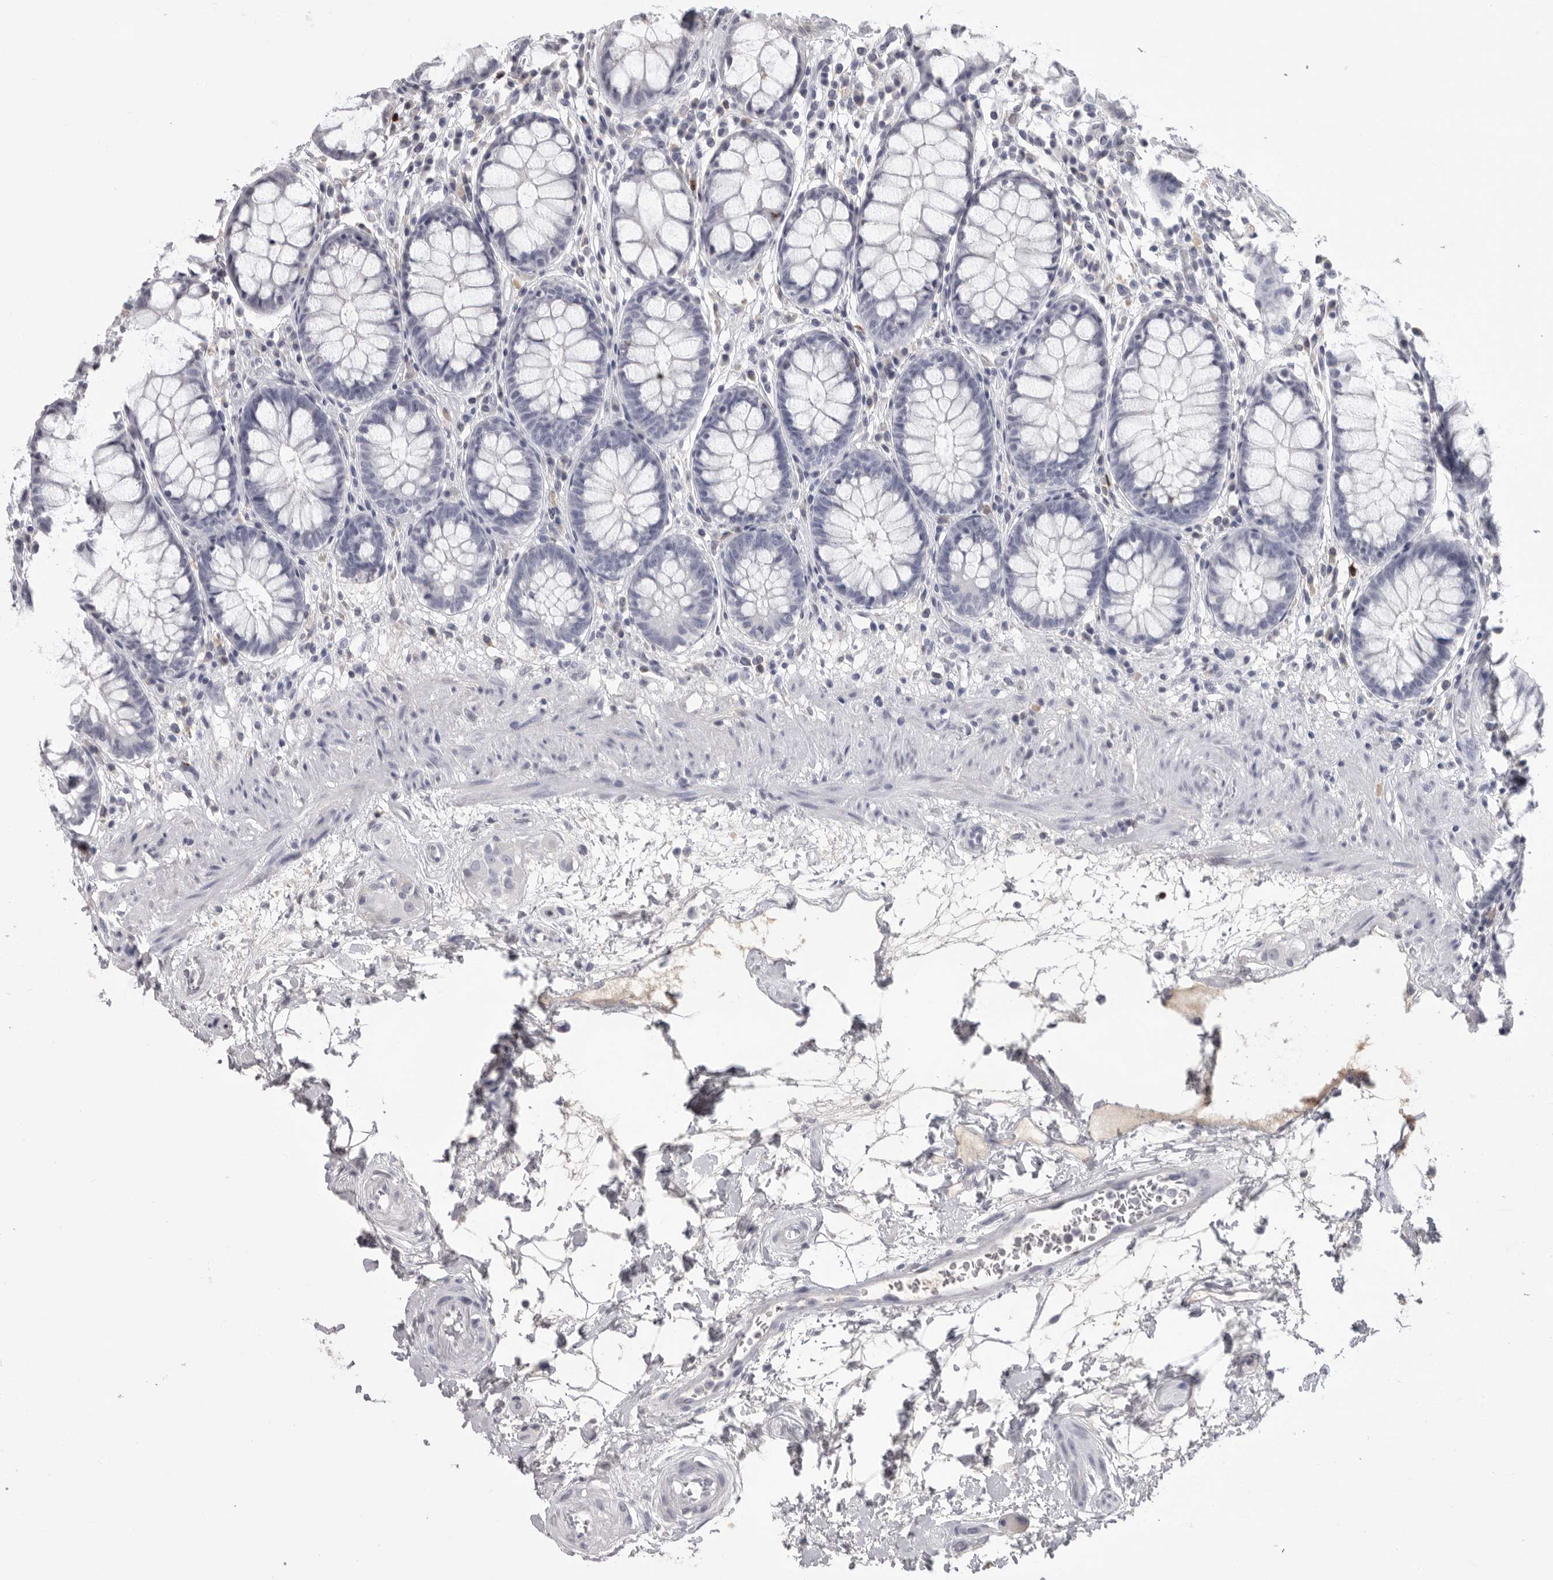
{"staining": {"intensity": "negative", "quantity": "none", "location": "none"}, "tissue": "rectum", "cell_type": "Glandular cells", "image_type": "normal", "snomed": [{"axis": "morphology", "description": "Normal tissue, NOS"}, {"axis": "topography", "description": "Rectum"}], "caption": "Normal rectum was stained to show a protein in brown. There is no significant expression in glandular cells. Nuclei are stained in blue.", "gene": "GNLY", "patient": {"sex": "male", "age": 64}}